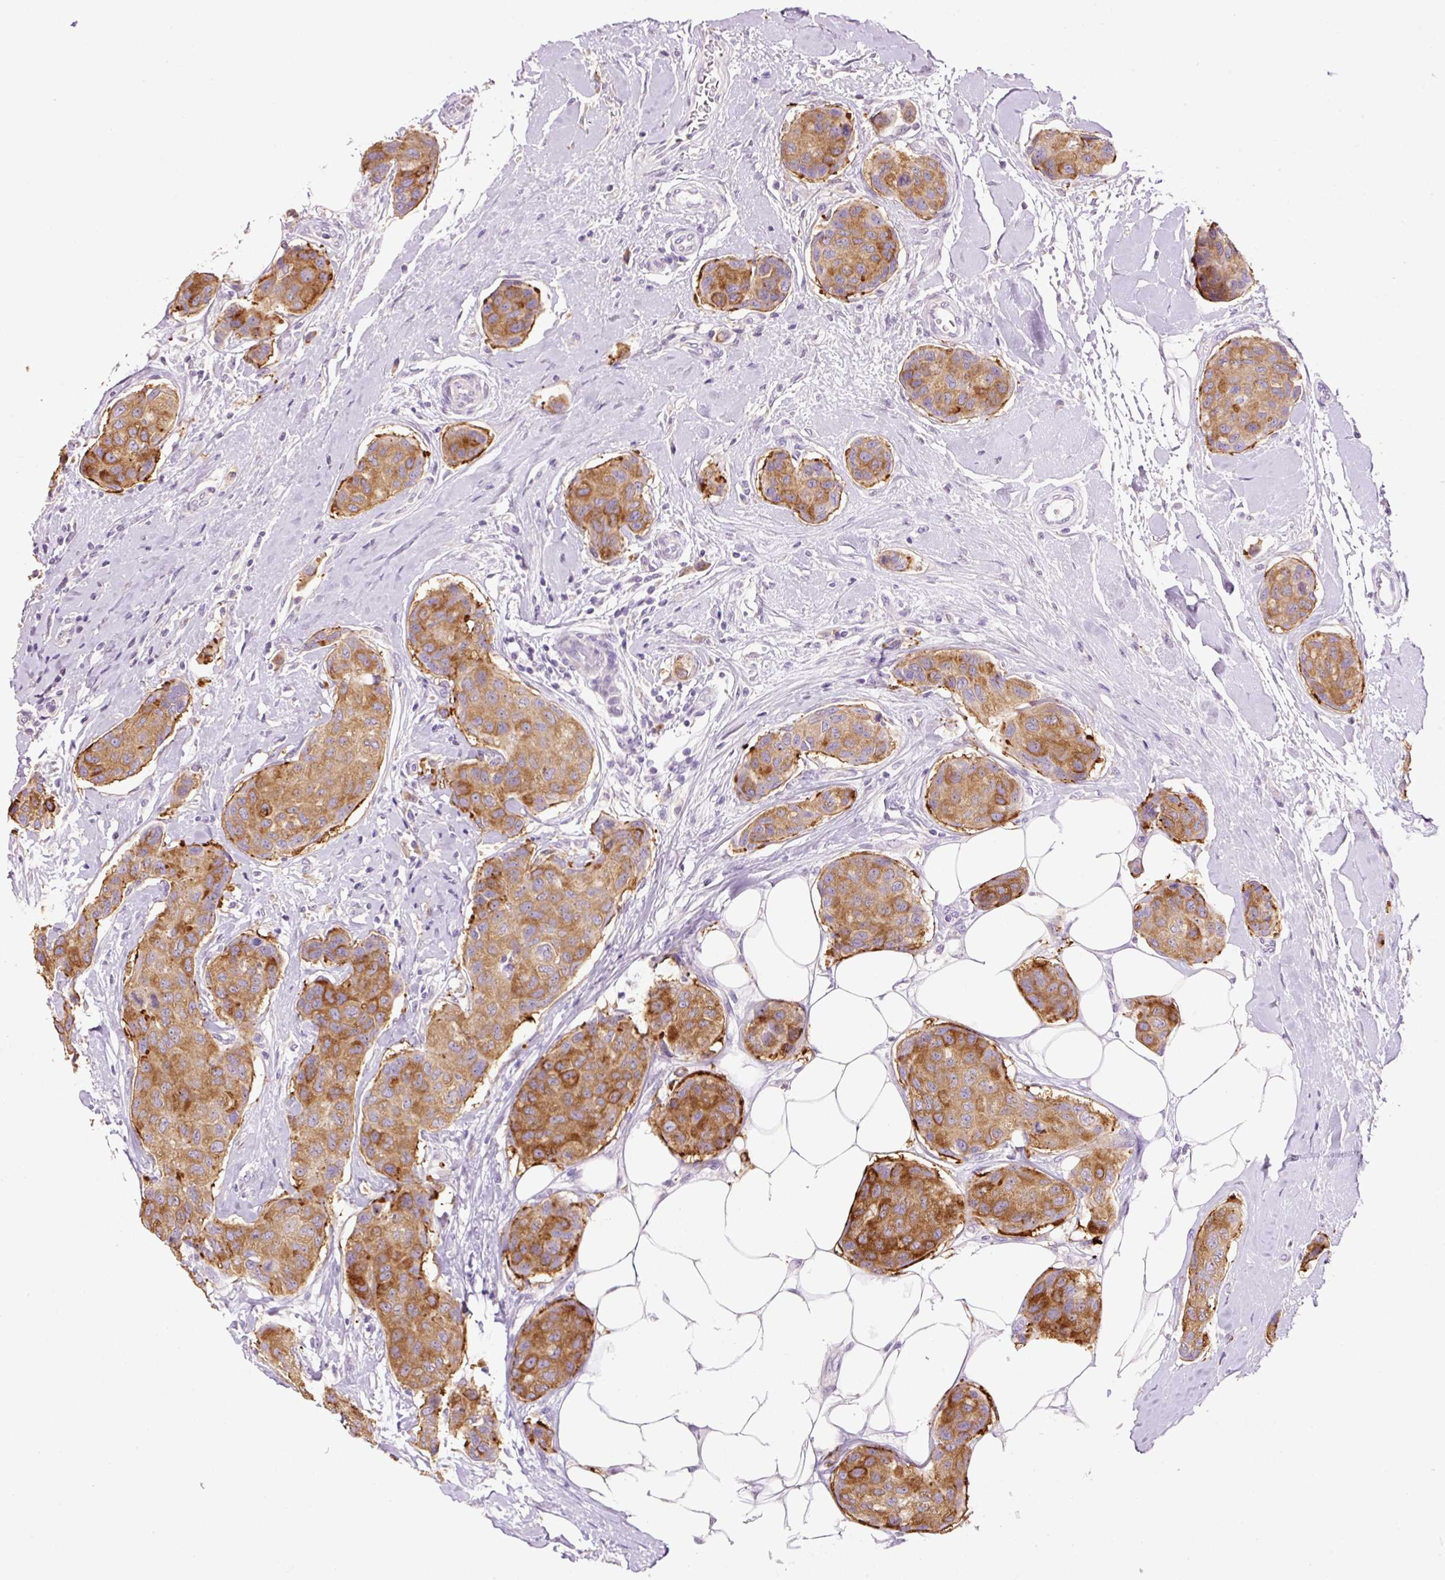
{"staining": {"intensity": "strong", "quantity": ">75%", "location": "cytoplasmic/membranous"}, "tissue": "breast cancer", "cell_type": "Tumor cells", "image_type": "cancer", "snomed": [{"axis": "morphology", "description": "Duct carcinoma"}, {"axis": "topography", "description": "Breast"}, {"axis": "topography", "description": "Lymph node"}], "caption": "A high-resolution image shows immunohistochemistry (IHC) staining of breast intraductal carcinoma, which reveals strong cytoplasmic/membranous expression in about >75% of tumor cells.", "gene": "HAX1", "patient": {"sex": "female", "age": 80}}